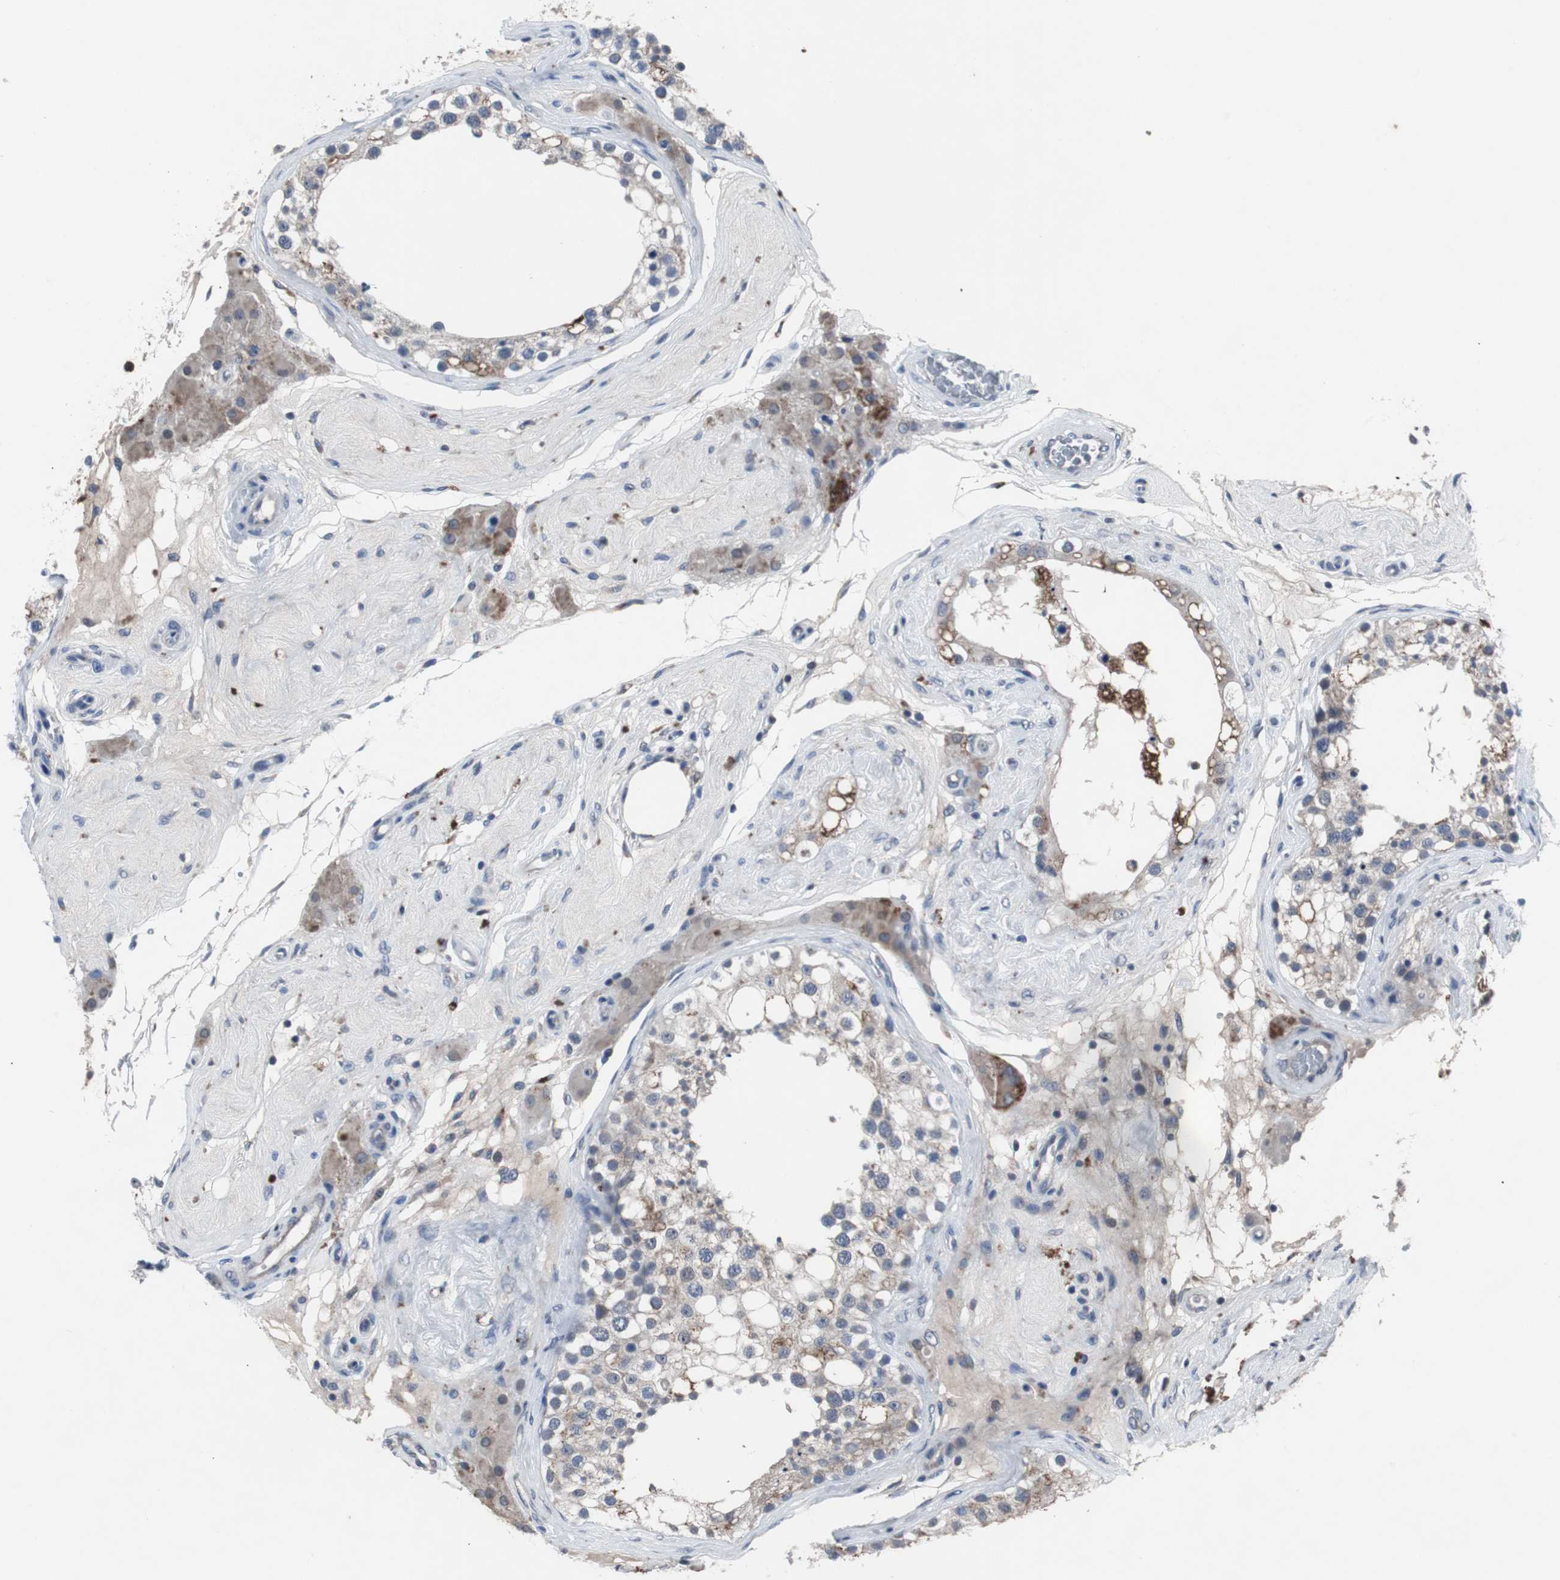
{"staining": {"intensity": "negative", "quantity": "none", "location": "none"}, "tissue": "testis", "cell_type": "Cells in seminiferous ducts", "image_type": "normal", "snomed": [{"axis": "morphology", "description": "Normal tissue, NOS"}, {"axis": "topography", "description": "Testis"}], "caption": "This is an immunohistochemistry (IHC) histopathology image of unremarkable testis. There is no expression in cells in seminiferous ducts.", "gene": "RBM47", "patient": {"sex": "male", "age": 68}}